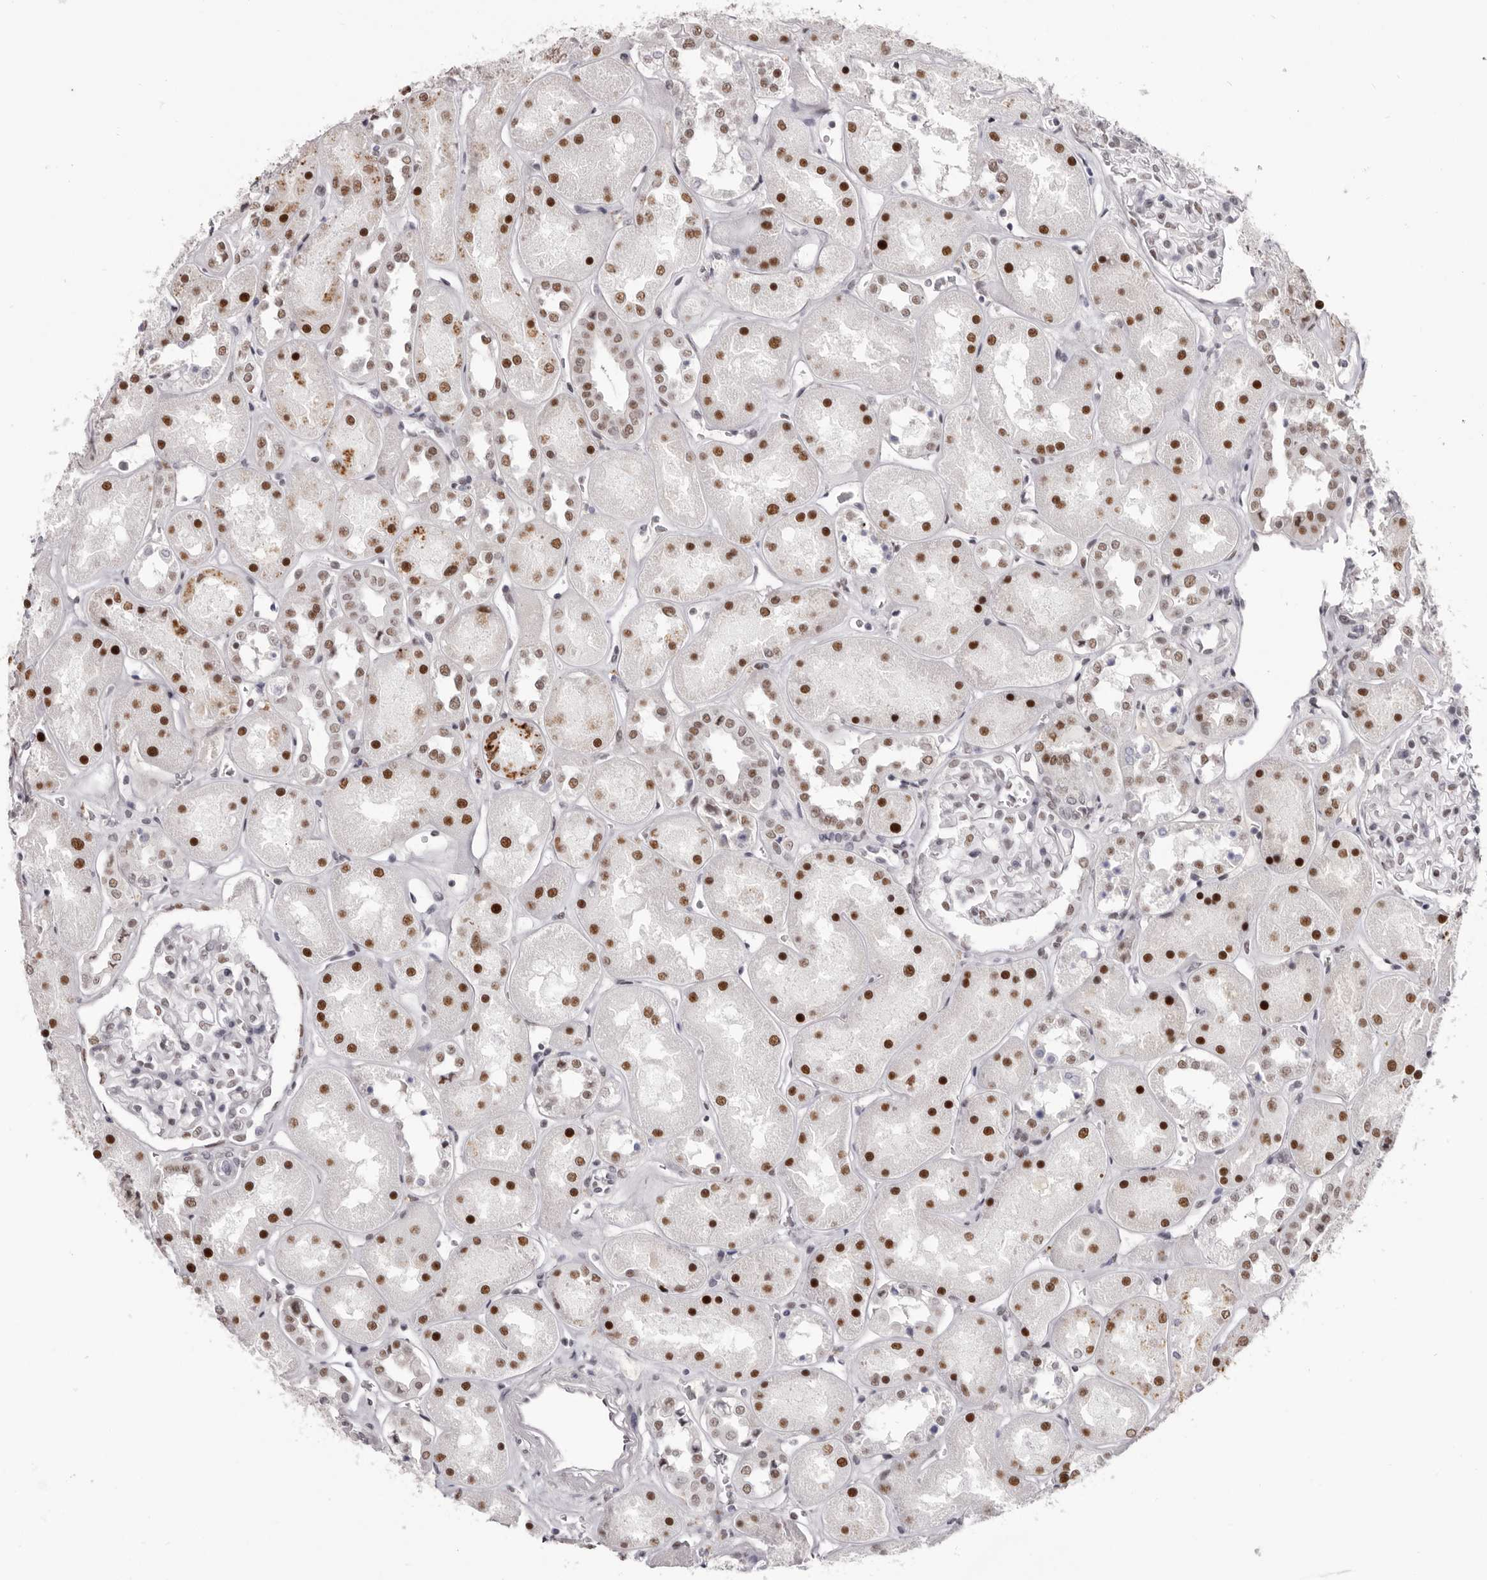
{"staining": {"intensity": "weak", "quantity": "25%-75%", "location": "nuclear"}, "tissue": "kidney", "cell_type": "Cells in glomeruli", "image_type": "normal", "snomed": [{"axis": "morphology", "description": "Normal tissue, NOS"}, {"axis": "topography", "description": "Kidney"}], "caption": "A brown stain highlights weak nuclear expression of a protein in cells in glomeruli of benign kidney. (Stains: DAB (3,3'-diaminobenzidine) in brown, nuclei in blue, Microscopy: brightfield microscopy at high magnification).", "gene": "ZNF326", "patient": {"sex": "male", "age": 70}}